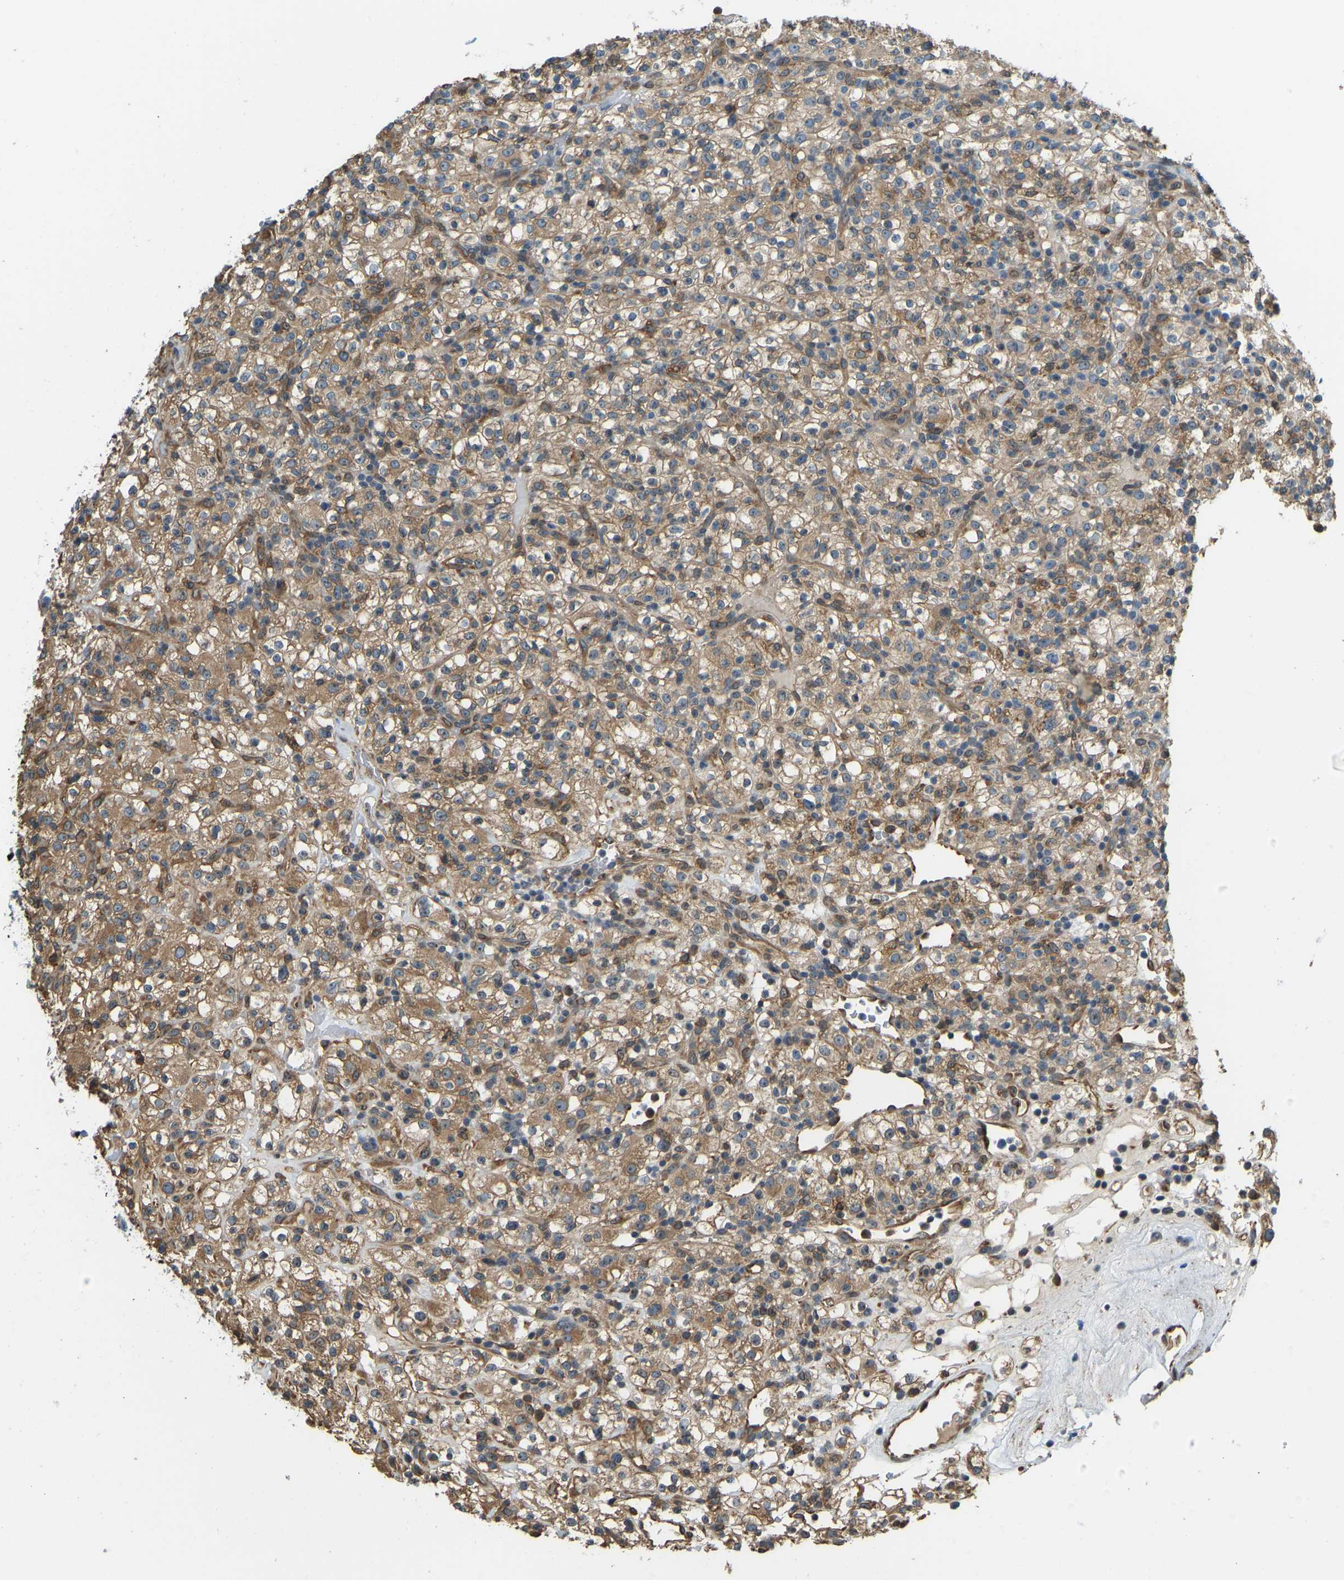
{"staining": {"intensity": "moderate", "quantity": ">75%", "location": "cytoplasmic/membranous"}, "tissue": "renal cancer", "cell_type": "Tumor cells", "image_type": "cancer", "snomed": [{"axis": "morphology", "description": "Normal tissue, NOS"}, {"axis": "morphology", "description": "Adenocarcinoma, NOS"}, {"axis": "topography", "description": "Kidney"}], "caption": "Renal cancer (adenocarcinoma) stained with IHC displays moderate cytoplasmic/membranous expression in about >75% of tumor cells.", "gene": "OS9", "patient": {"sex": "female", "age": 72}}